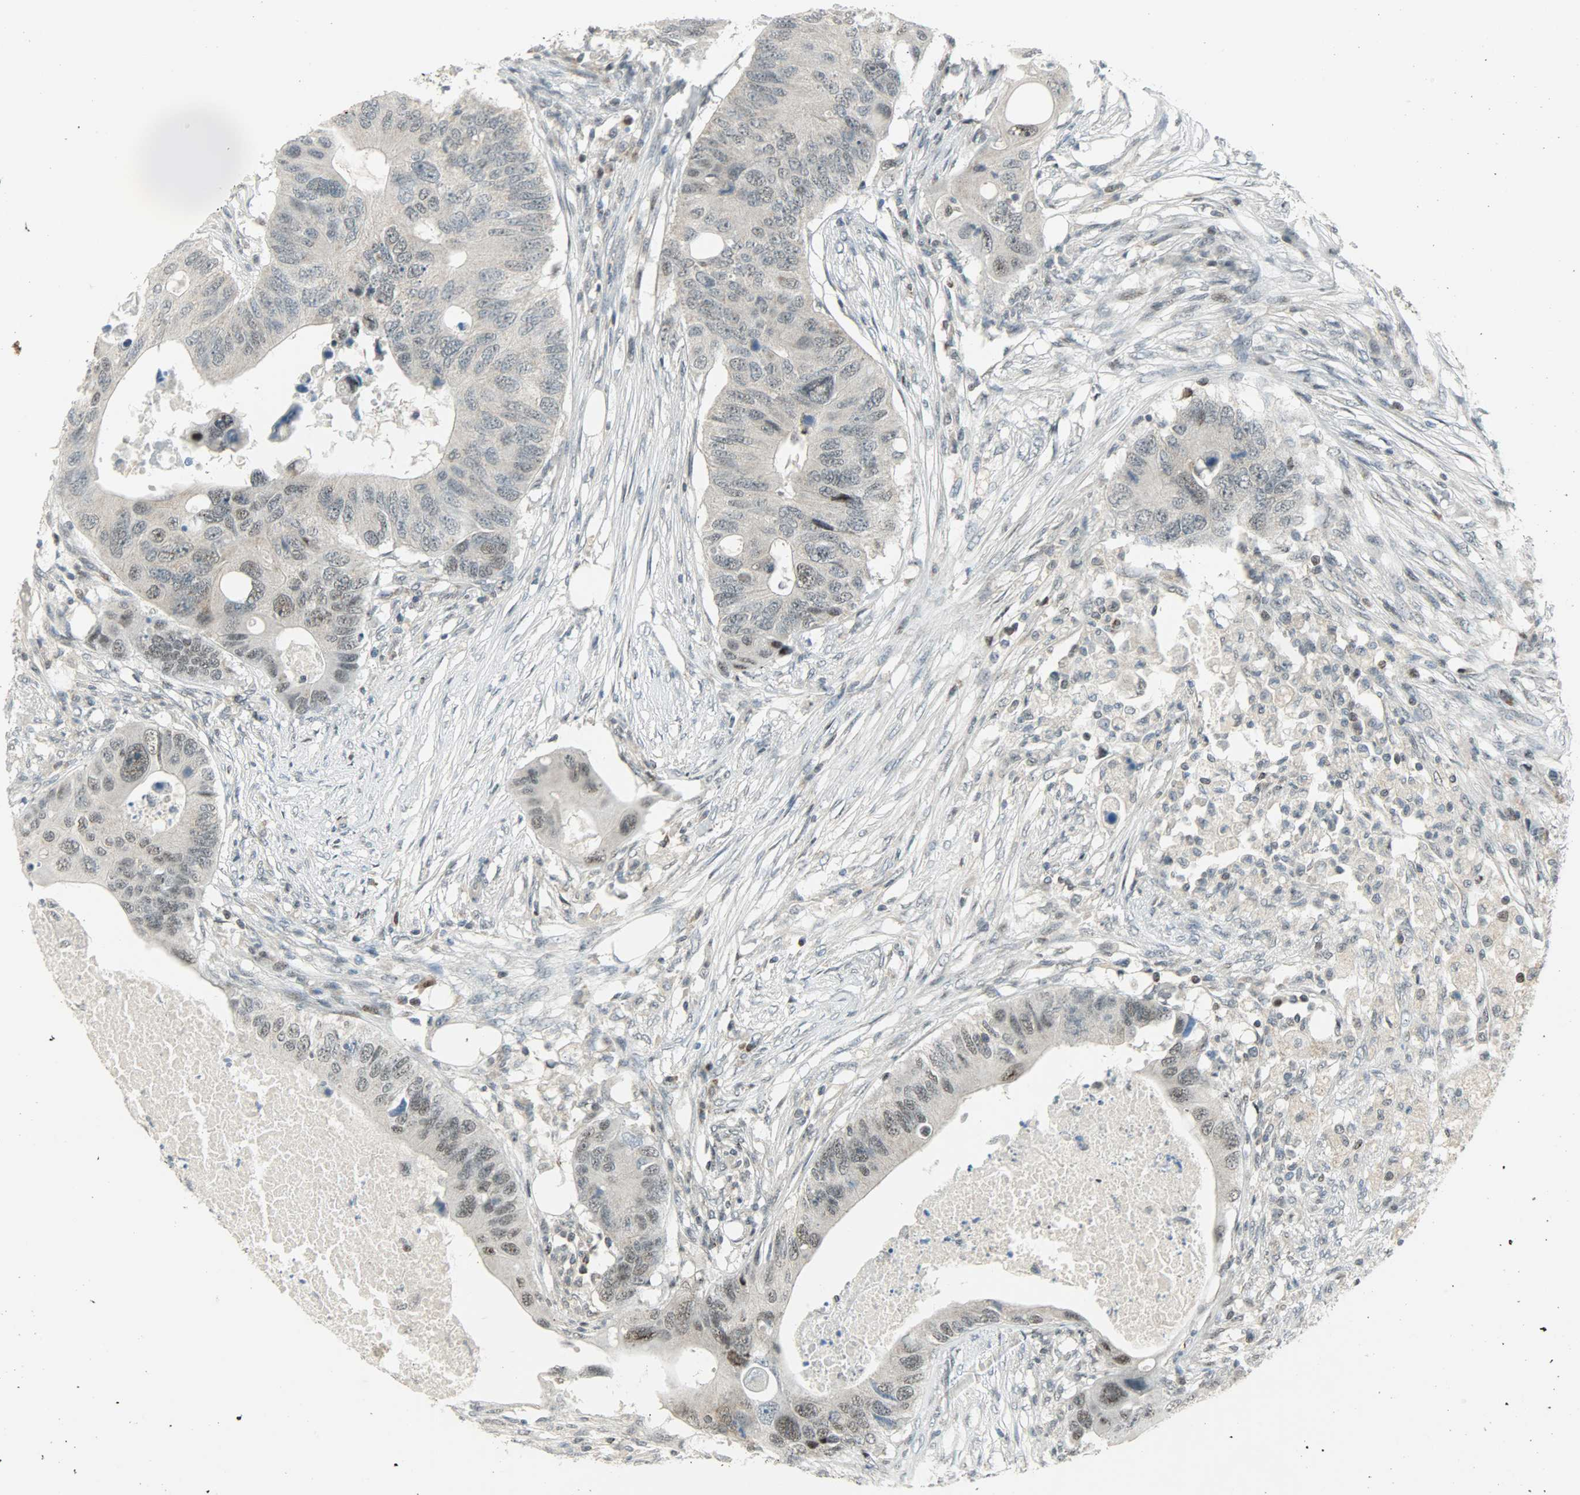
{"staining": {"intensity": "weak", "quantity": "<25%", "location": "nuclear"}, "tissue": "colorectal cancer", "cell_type": "Tumor cells", "image_type": "cancer", "snomed": [{"axis": "morphology", "description": "Adenocarcinoma, NOS"}, {"axis": "topography", "description": "Colon"}], "caption": "The IHC photomicrograph has no significant staining in tumor cells of colorectal adenocarcinoma tissue.", "gene": "IL15", "patient": {"sex": "male", "age": 71}}